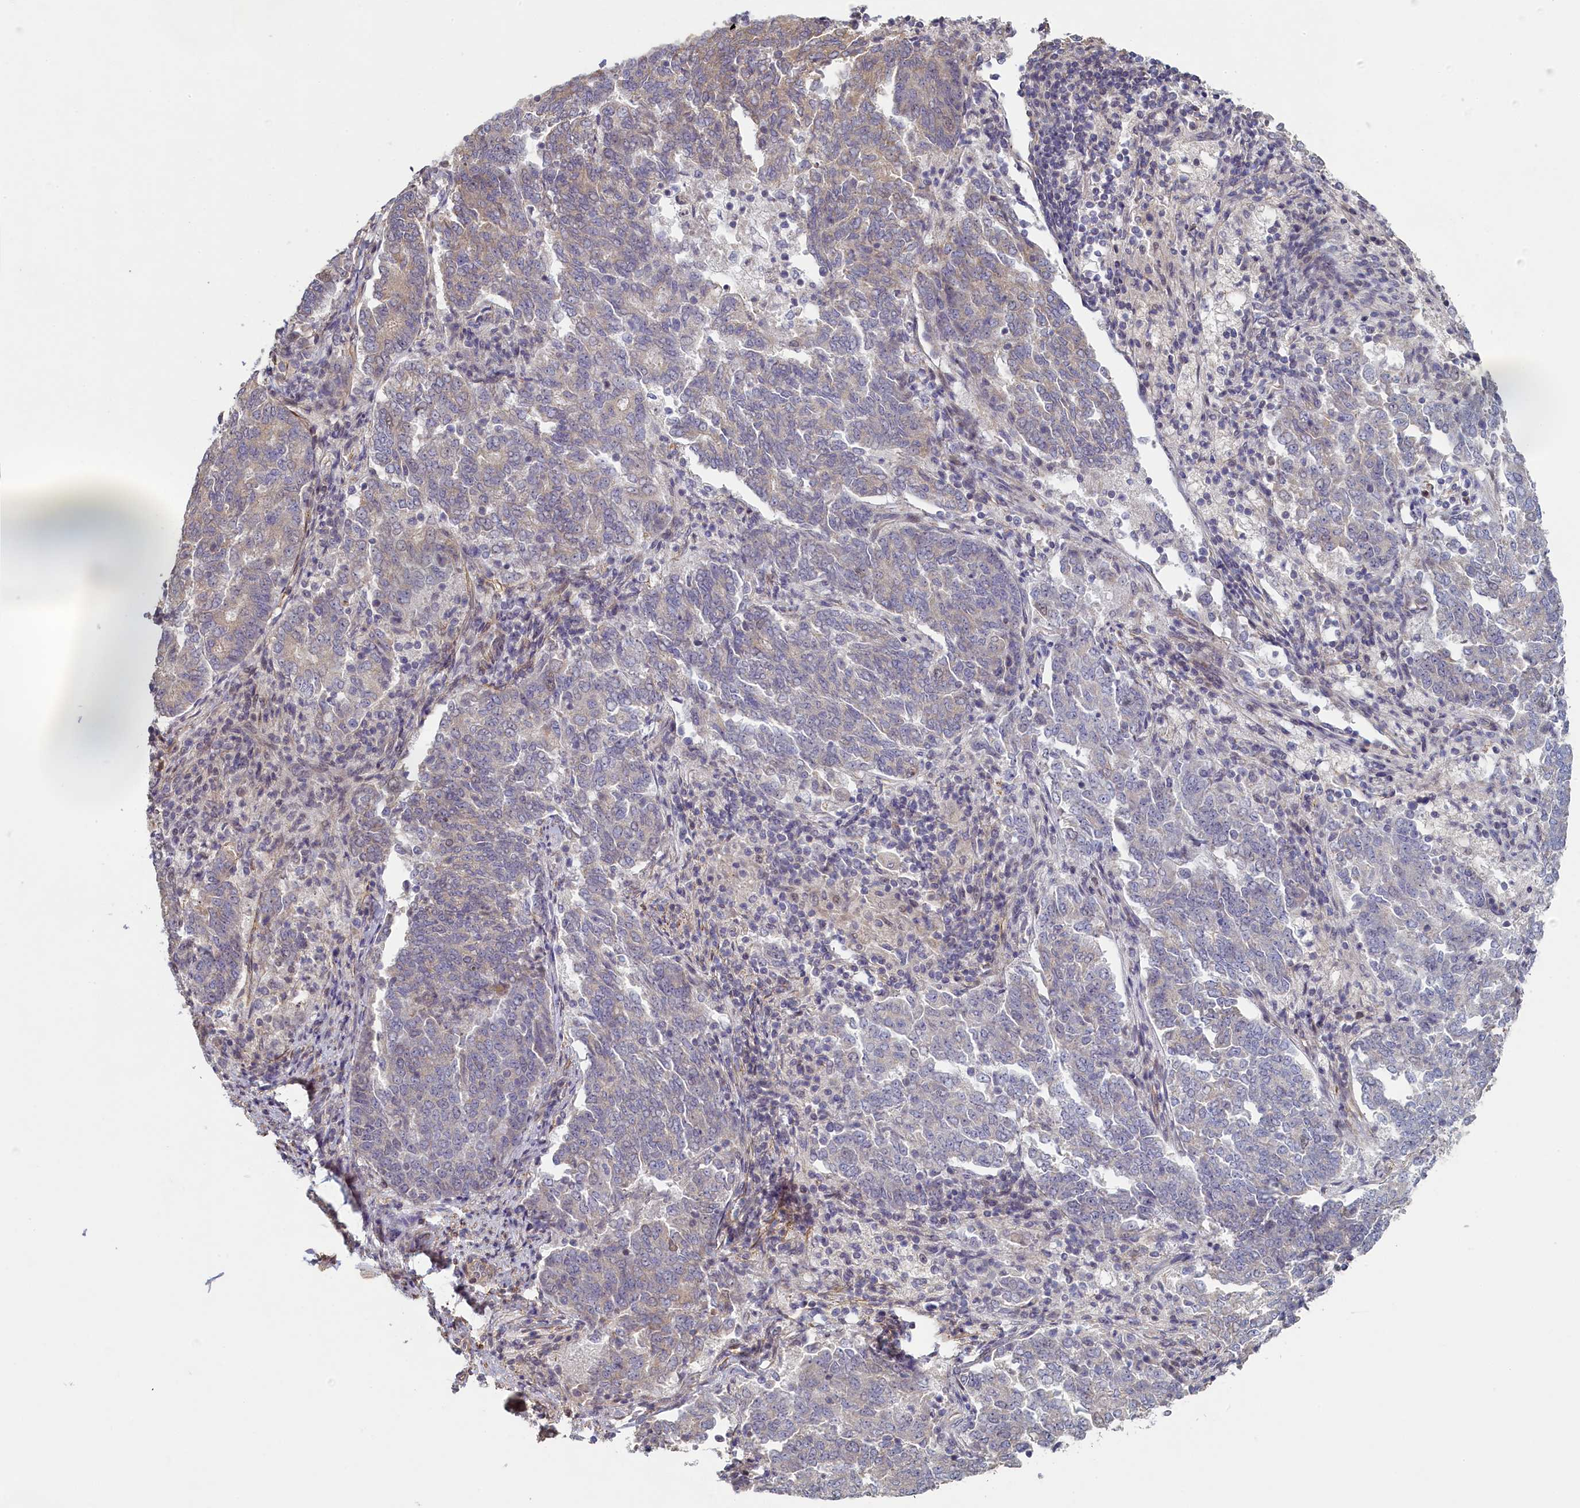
{"staining": {"intensity": "moderate", "quantity": "<25%", "location": "cytoplasmic/membranous"}, "tissue": "endometrial cancer", "cell_type": "Tumor cells", "image_type": "cancer", "snomed": [{"axis": "morphology", "description": "Adenocarcinoma, NOS"}, {"axis": "topography", "description": "Endometrium"}], "caption": "Immunohistochemical staining of endometrial adenocarcinoma reveals low levels of moderate cytoplasmic/membranous protein staining in approximately <25% of tumor cells.", "gene": "DIXDC1", "patient": {"sex": "female", "age": 80}}